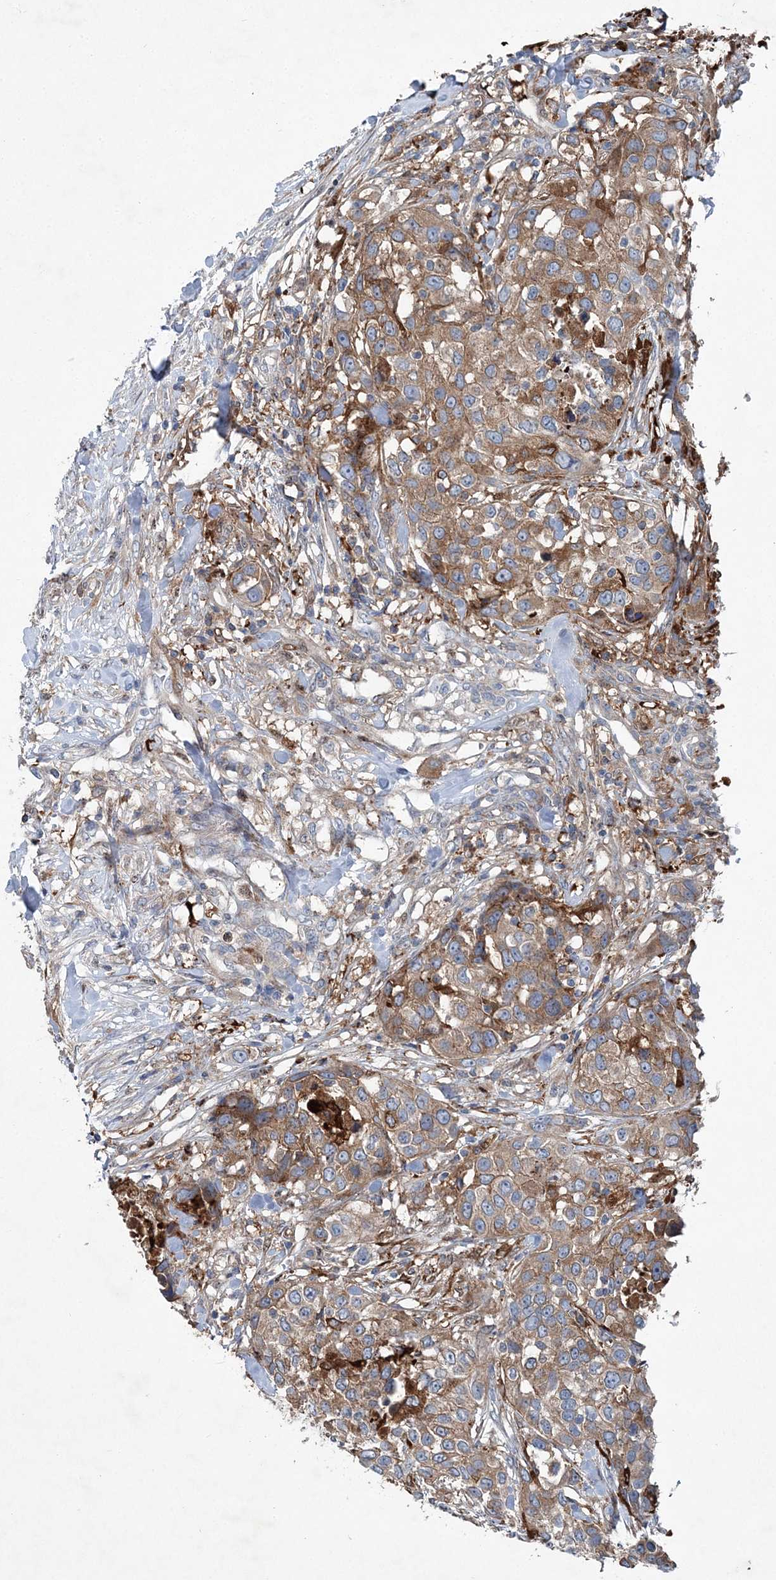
{"staining": {"intensity": "moderate", "quantity": ">75%", "location": "cytoplasmic/membranous"}, "tissue": "urothelial cancer", "cell_type": "Tumor cells", "image_type": "cancer", "snomed": [{"axis": "morphology", "description": "Urothelial carcinoma, High grade"}, {"axis": "topography", "description": "Urinary bladder"}], "caption": "The histopathology image demonstrates immunohistochemical staining of urothelial carcinoma (high-grade). There is moderate cytoplasmic/membranous staining is seen in about >75% of tumor cells.", "gene": "SPOPL", "patient": {"sex": "female", "age": 80}}